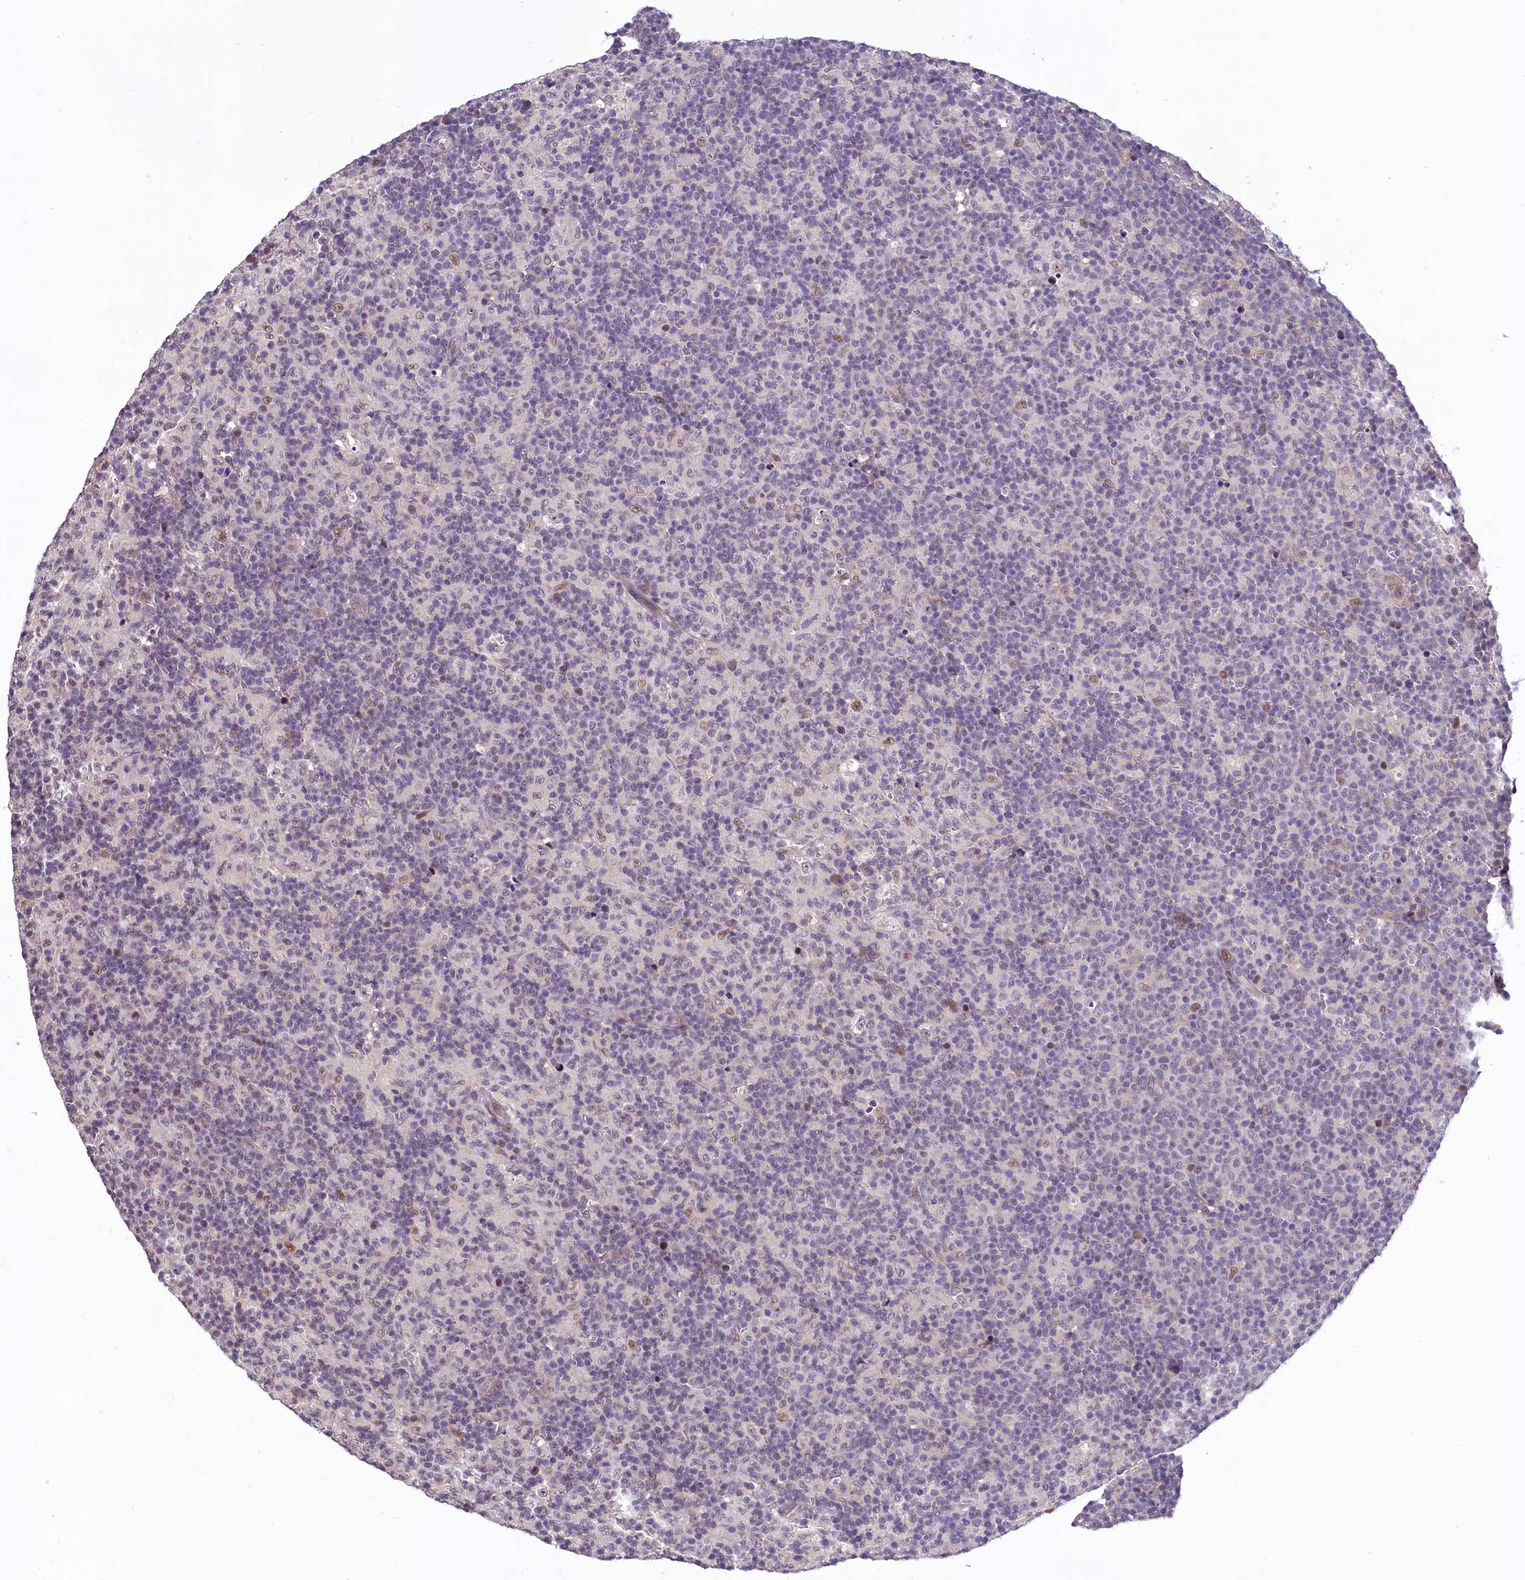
{"staining": {"intensity": "moderate", "quantity": "<25%", "location": "nuclear"}, "tissue": "lymph node", "cell_type": "Germinal center cells", "image_type": "normal", "snomed": [{"axis": "morphology", "description": "Normal tissue, NOS"}, {"axis": "morphology", "description": "Inflammation, NOS"}, {"axis": "topography", "description": "Lymph node"}], "caption": "Normal lymph node demonstrates moderate nuclear staining in about <25% of germinal center cells (DAB (3,3'-diaminobenzidine) IHC, brown staining for protein, blue staining for nuclei)..", "gene": "ANKS3", "patient": {"sex": "male", "age": 55}}